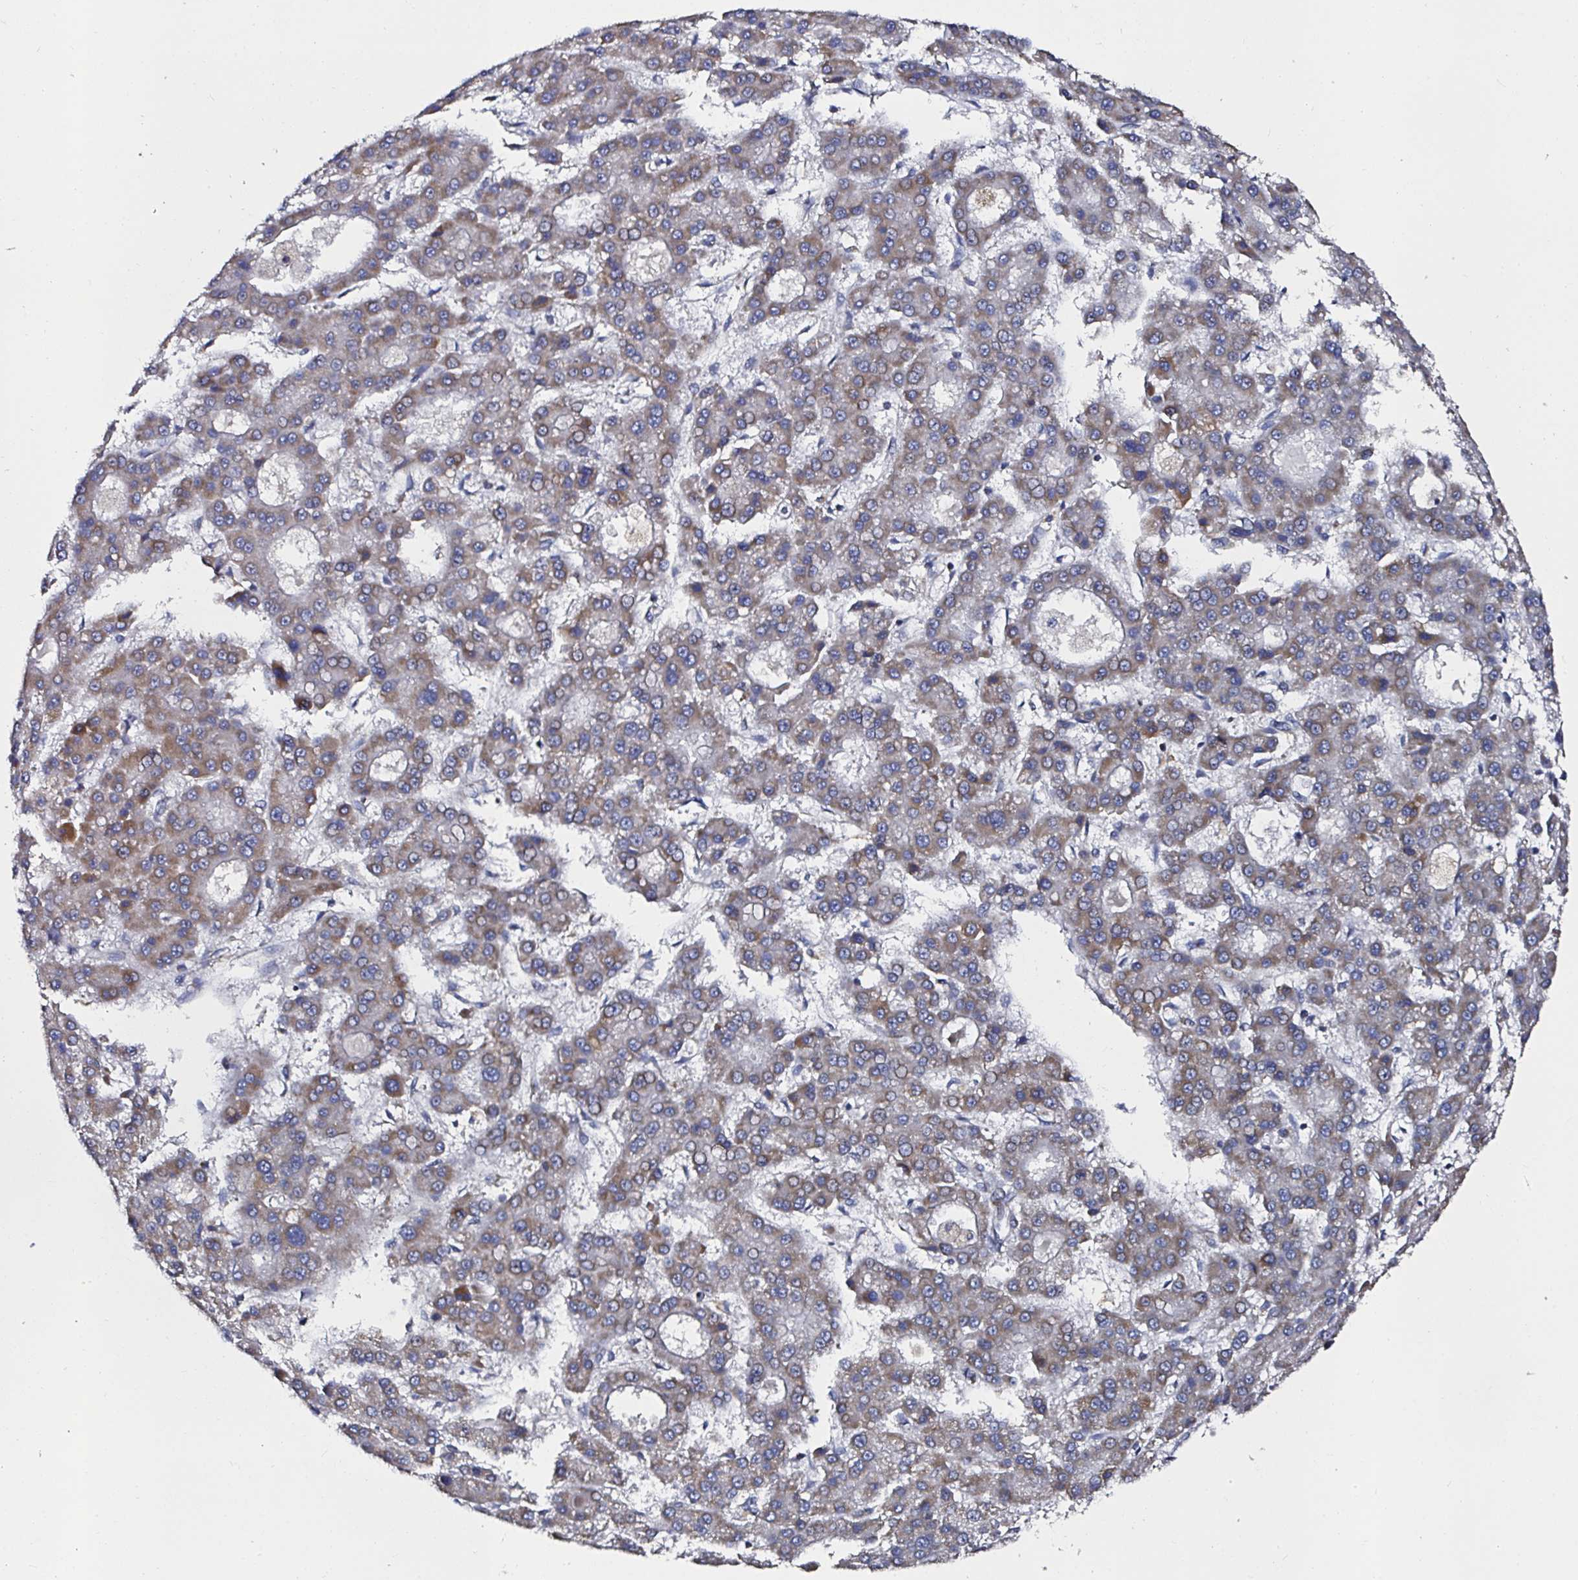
{"staining": {"intensity": "moderate", "quantity": ">75%", "location": "cytoplasmic/membranous"}, "tissue": "liver cancer", "cell_type": "Tumor cells", "image_type": "cancer", "snomed": [{"axis": "morphology", "description": "Carcinoma, Hepatocellular, NOS"}, {"axis": "topography", "description": "Liver"}], "caption": "DAB immunohistochemical staining of liver hepatocellular carcinoma exhibits moderate cytoplasmic/membranous protein expression in approximately >75% of tumor cells.", "gene": "ATAD3B", "patient": {"sex": "male", "age": 70}}